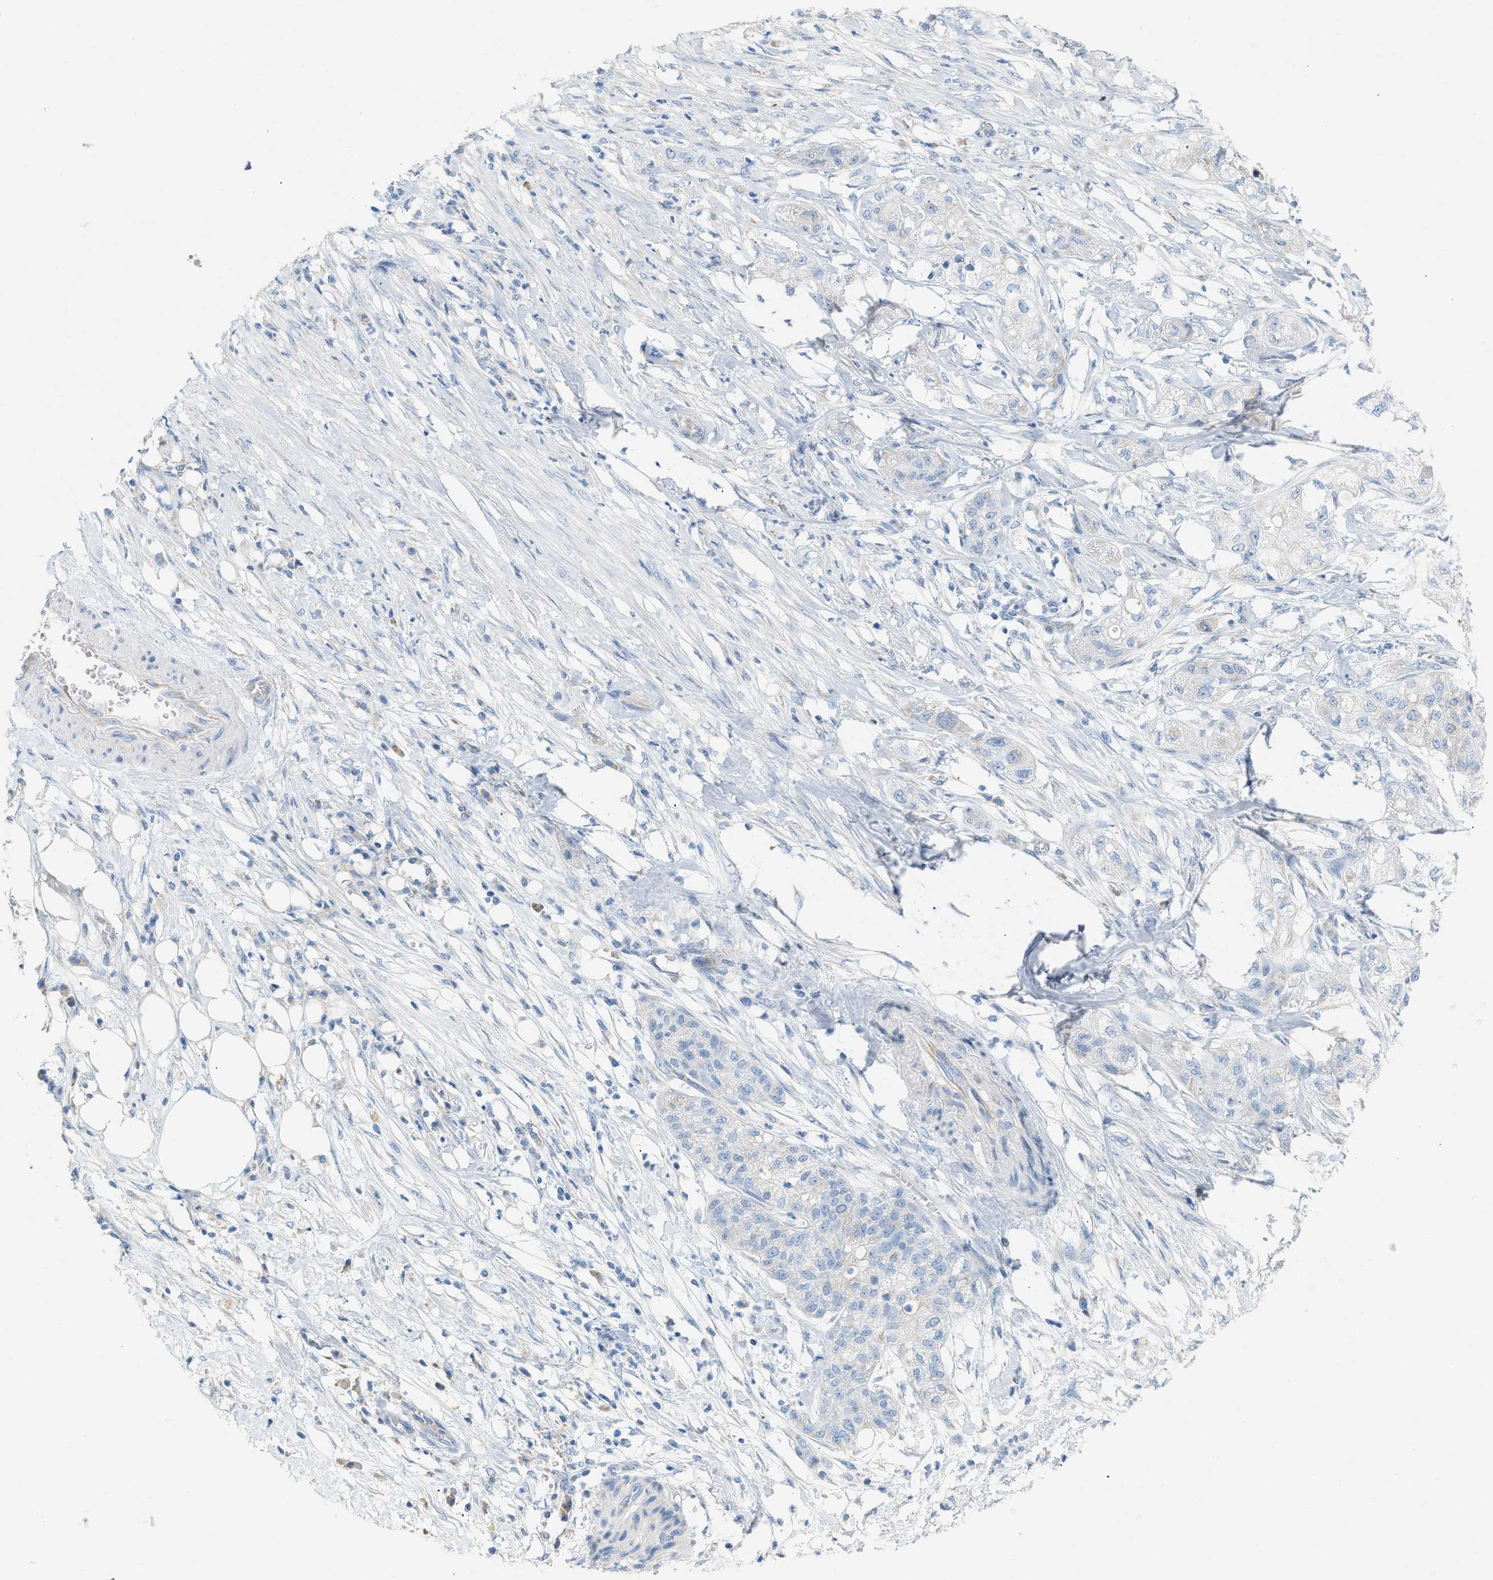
{"staining": {"intensity": "weak", "quantity": "<25%", "location": "cytoplasmic/membranous"}, "tissue": "pancreatic cancer", "cell_type": "Tumor cells", "image_type": "cancer", "snomed": [{"axis": "morphology", "description": "Adenocarcinoma, NOS"}, {"axis": "topography", "description": "Pancreas"}], "caption": "Pancreatic cancer was stained to show a protein in brown. There is no significant expression in tumor cells. The staining was performed using DAB (3,3'-diaminobenzidine) to visualize the protein expression in brown, while the nuclei were stained in blue with hematoxylin (Magnification: 20x).", "gene": "NDUFS8", "patient": {"sex": "female", "age": 78}}